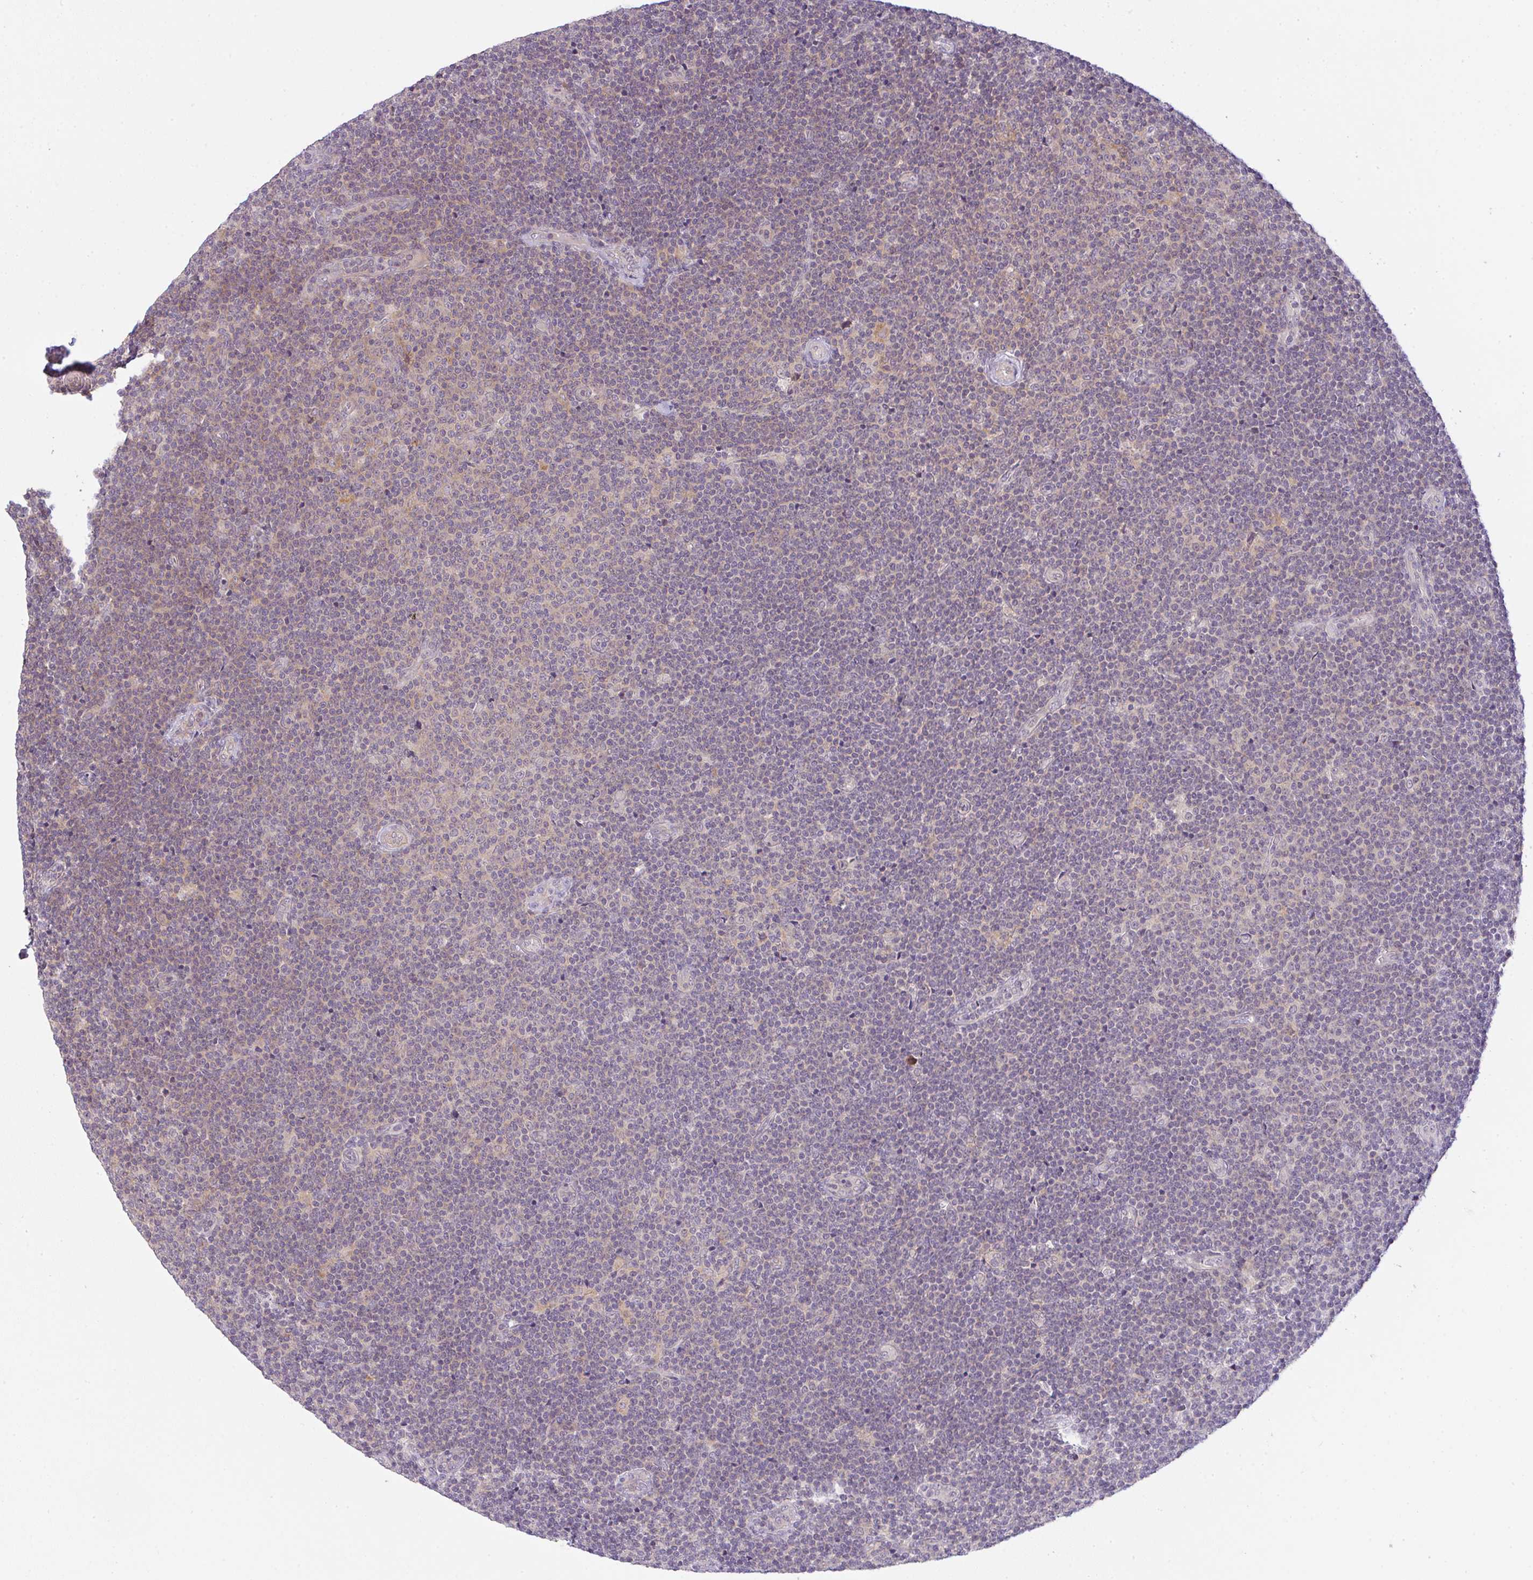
{"staining": {"intensity": "negative", "quantity": "none", "location": "none"}, "tissue": "lymphoma", "cell_type": "Tumor cells", "image_type": "cancer", "snomed": [{"axis": "morphology", "description": "Malignant lymphoma, non-Hodgkin's type, Low grade"}, {"axis": "topography", "description": "Lymph node"}], "caption": "IHC micrograph of lymphoma stained for a protein (brown), which exhibits no positivity in tumor cells.", "gene": "CSE1L", "patient": {"sex": "male", "age": 48}}